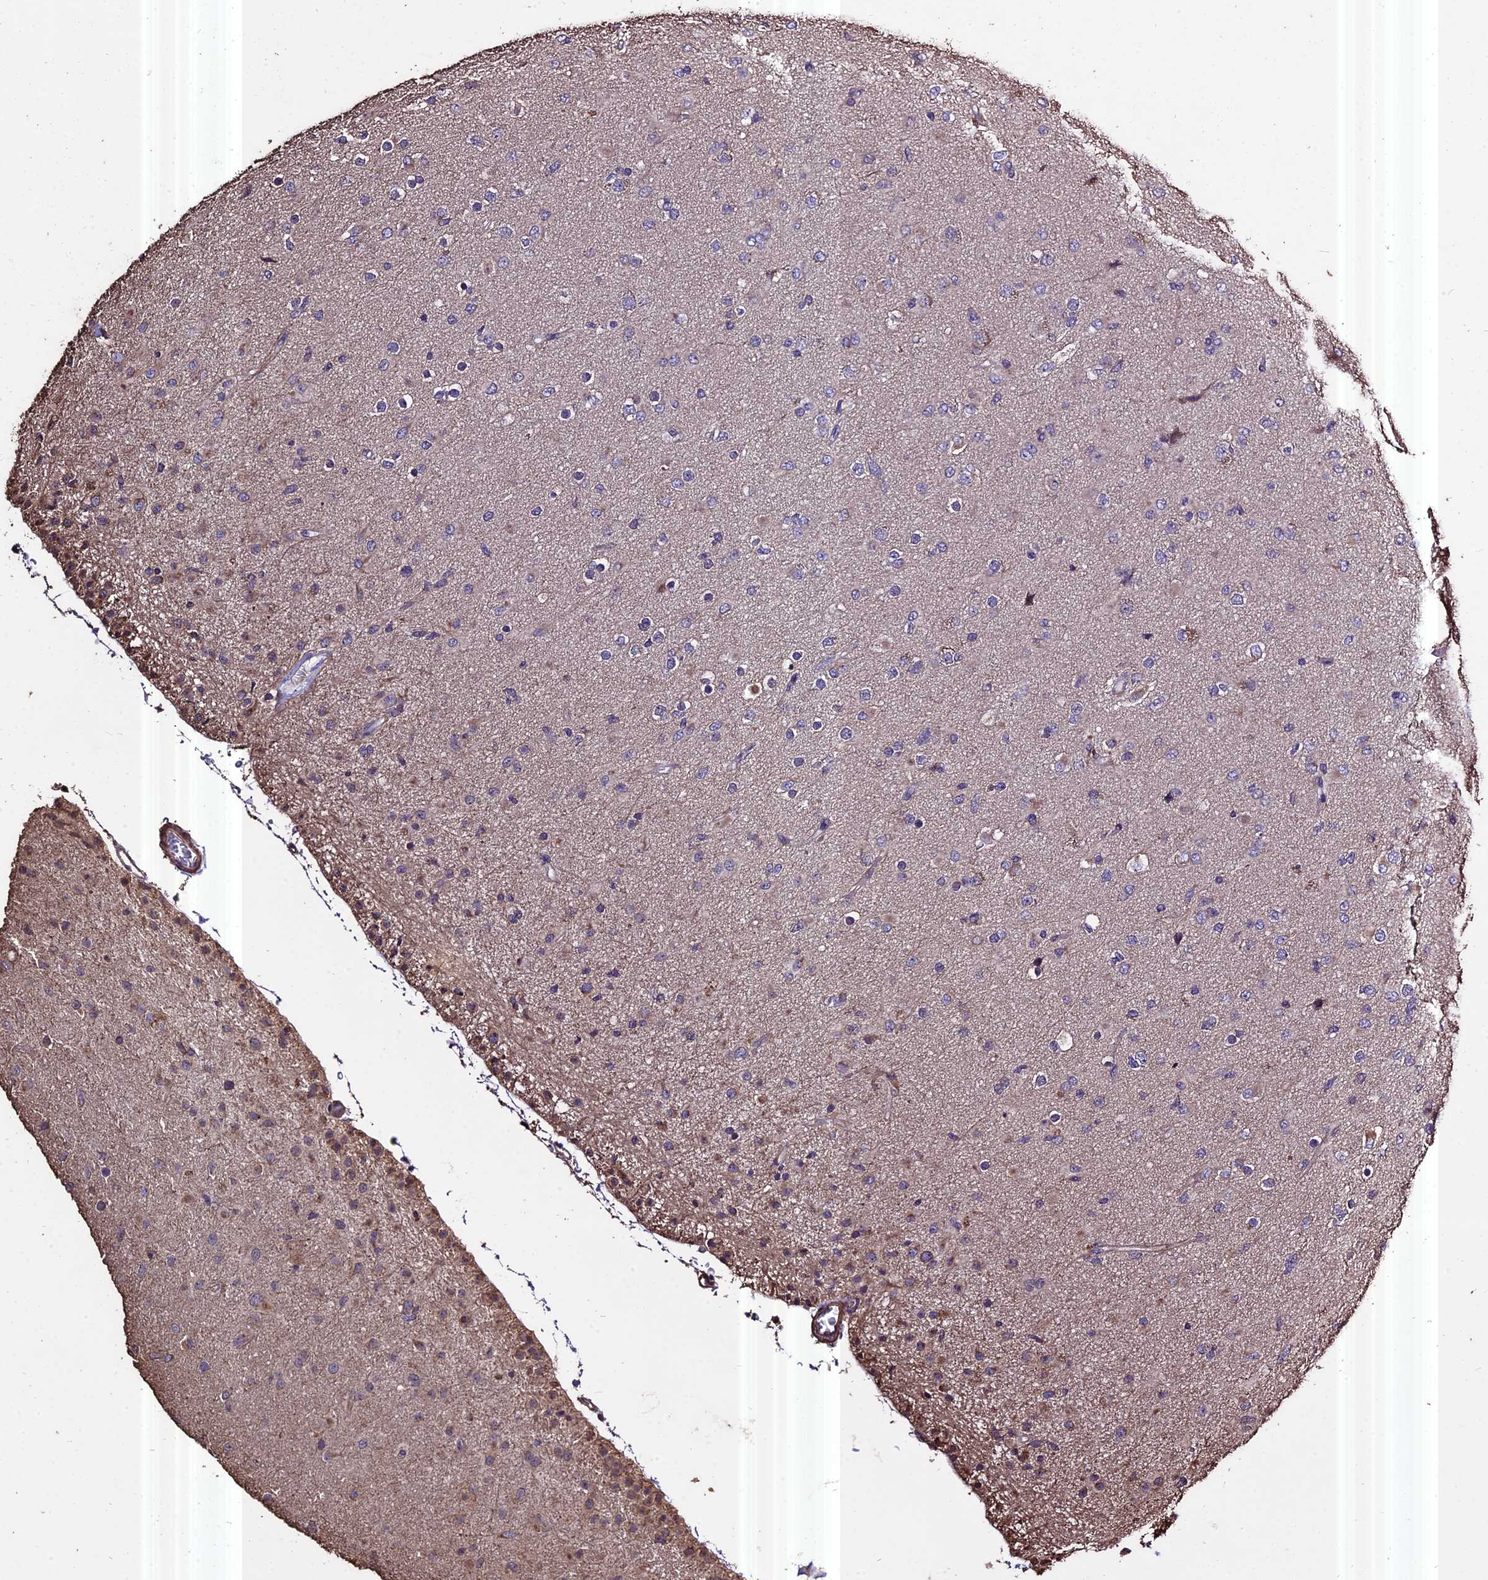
{"staining": {"intensity": "negative", "quantity": "none", "location": "none"}, "tissue": "glioma", "cell_type": "Tumor cells", "image_type": "cancer", "snomed": [{"axis": "morphology", "description": "Glioma, malignant, Low grade"}, {"axis": "topography", "description": "Brain"}], "caption": "DAB immunohistochemical staining of malignant glioma (low-grade) shows no significant positivity in tumor cells.", "gene": "PGPEP1L", "patient": {"sex": "male", "age": 65}}